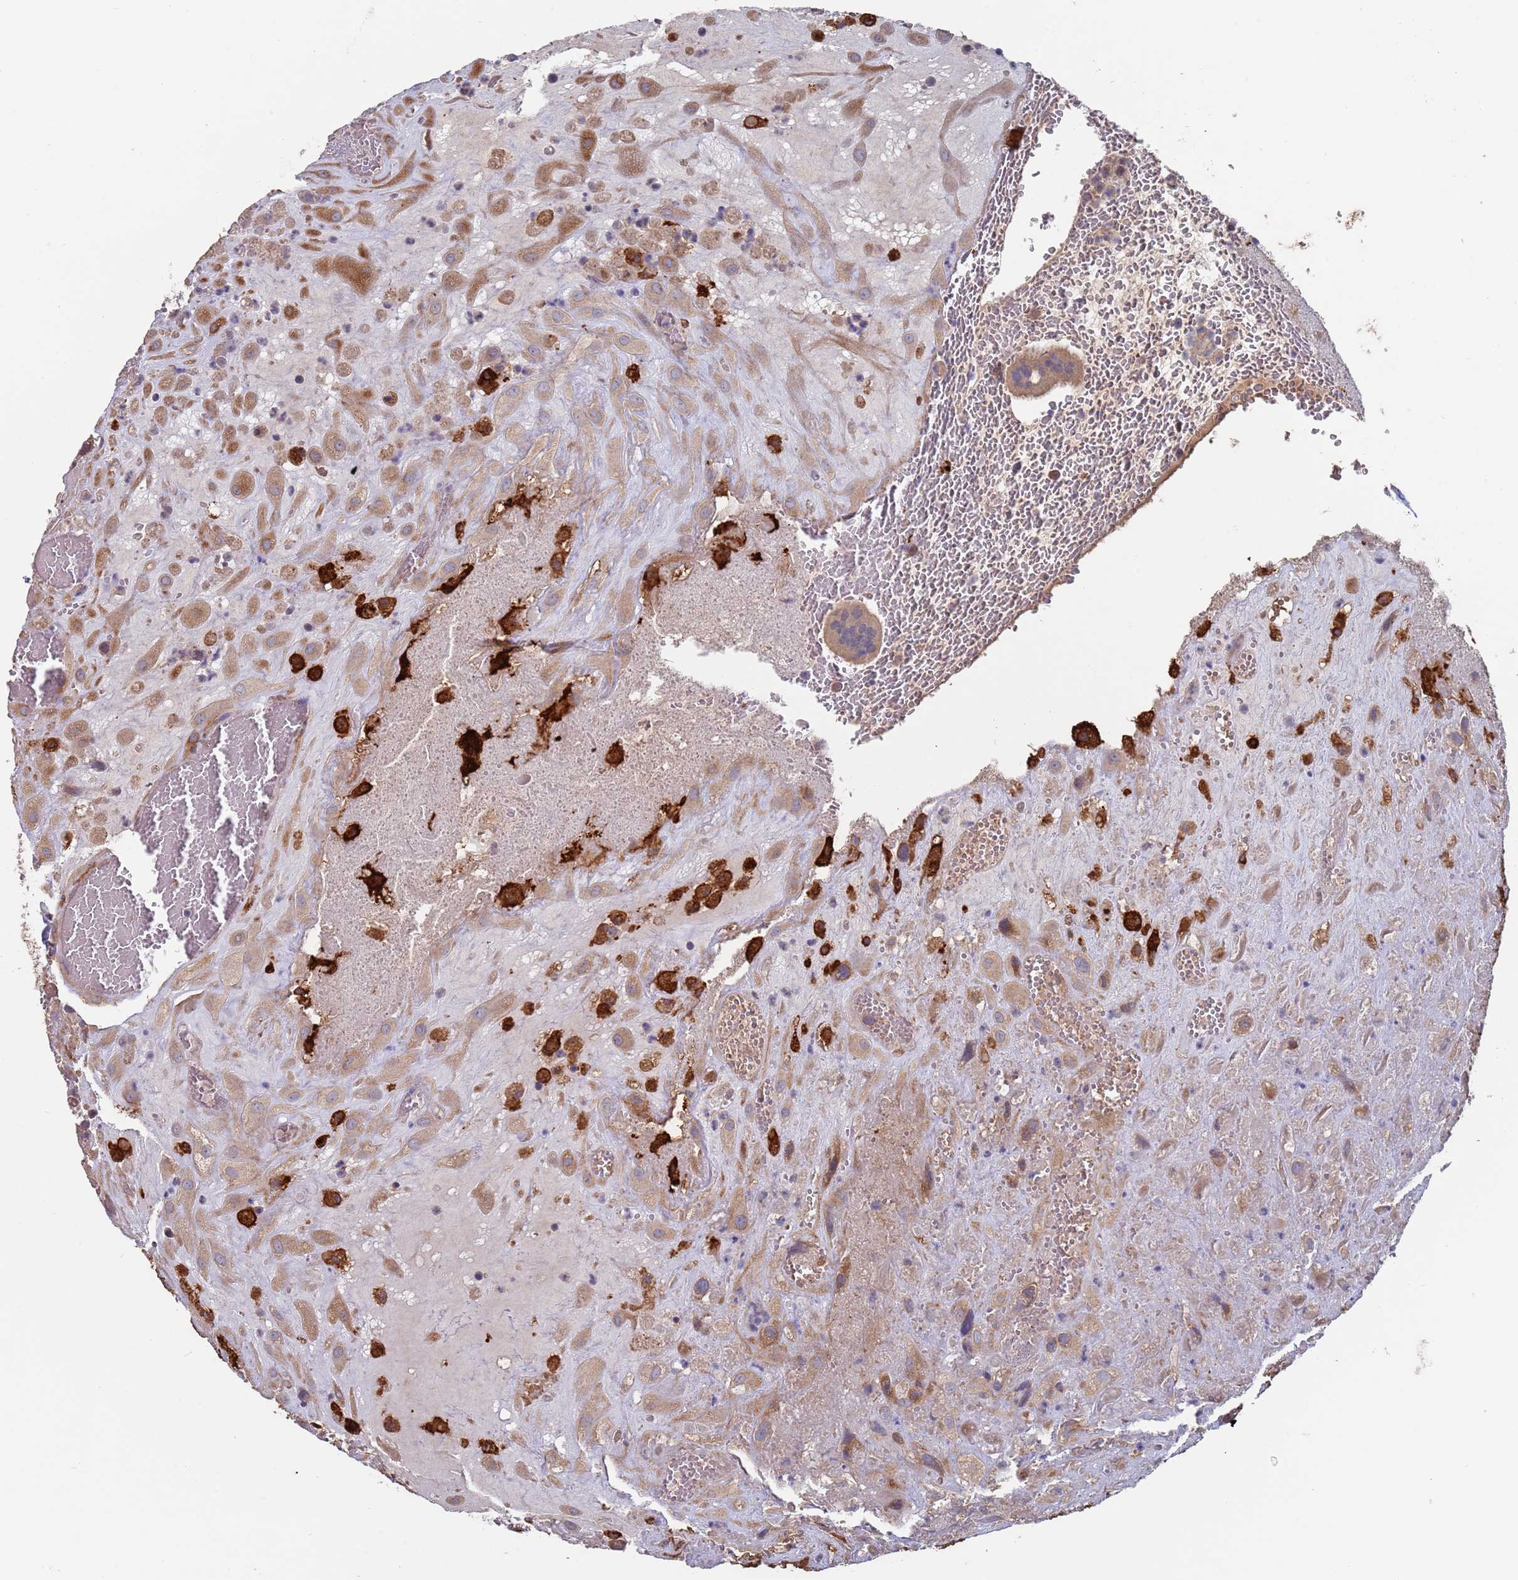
{"staining": {"intensity": "strong", "quantity": "<25%", "location": "cytoplasmic/membranous"}, "tissue": "placenta", "cell_type": "Decidual cells", "image_type": "normal", "snomed": [{"axis": "morphology", "description": "Normal tissue, NOS"}, {"axis": "topography", "description": "Placenta"}], "caption": "Brown immunohistochemical staining in benign placenta demonstrates strong cytoplasmic/membranous positivity in about <25% of decidual cells. The protein of interest is shown in brown color, while the nuclei are stained blue.", "gene": "MALRD1", "patient": {"sex": "female", "age": 35}}